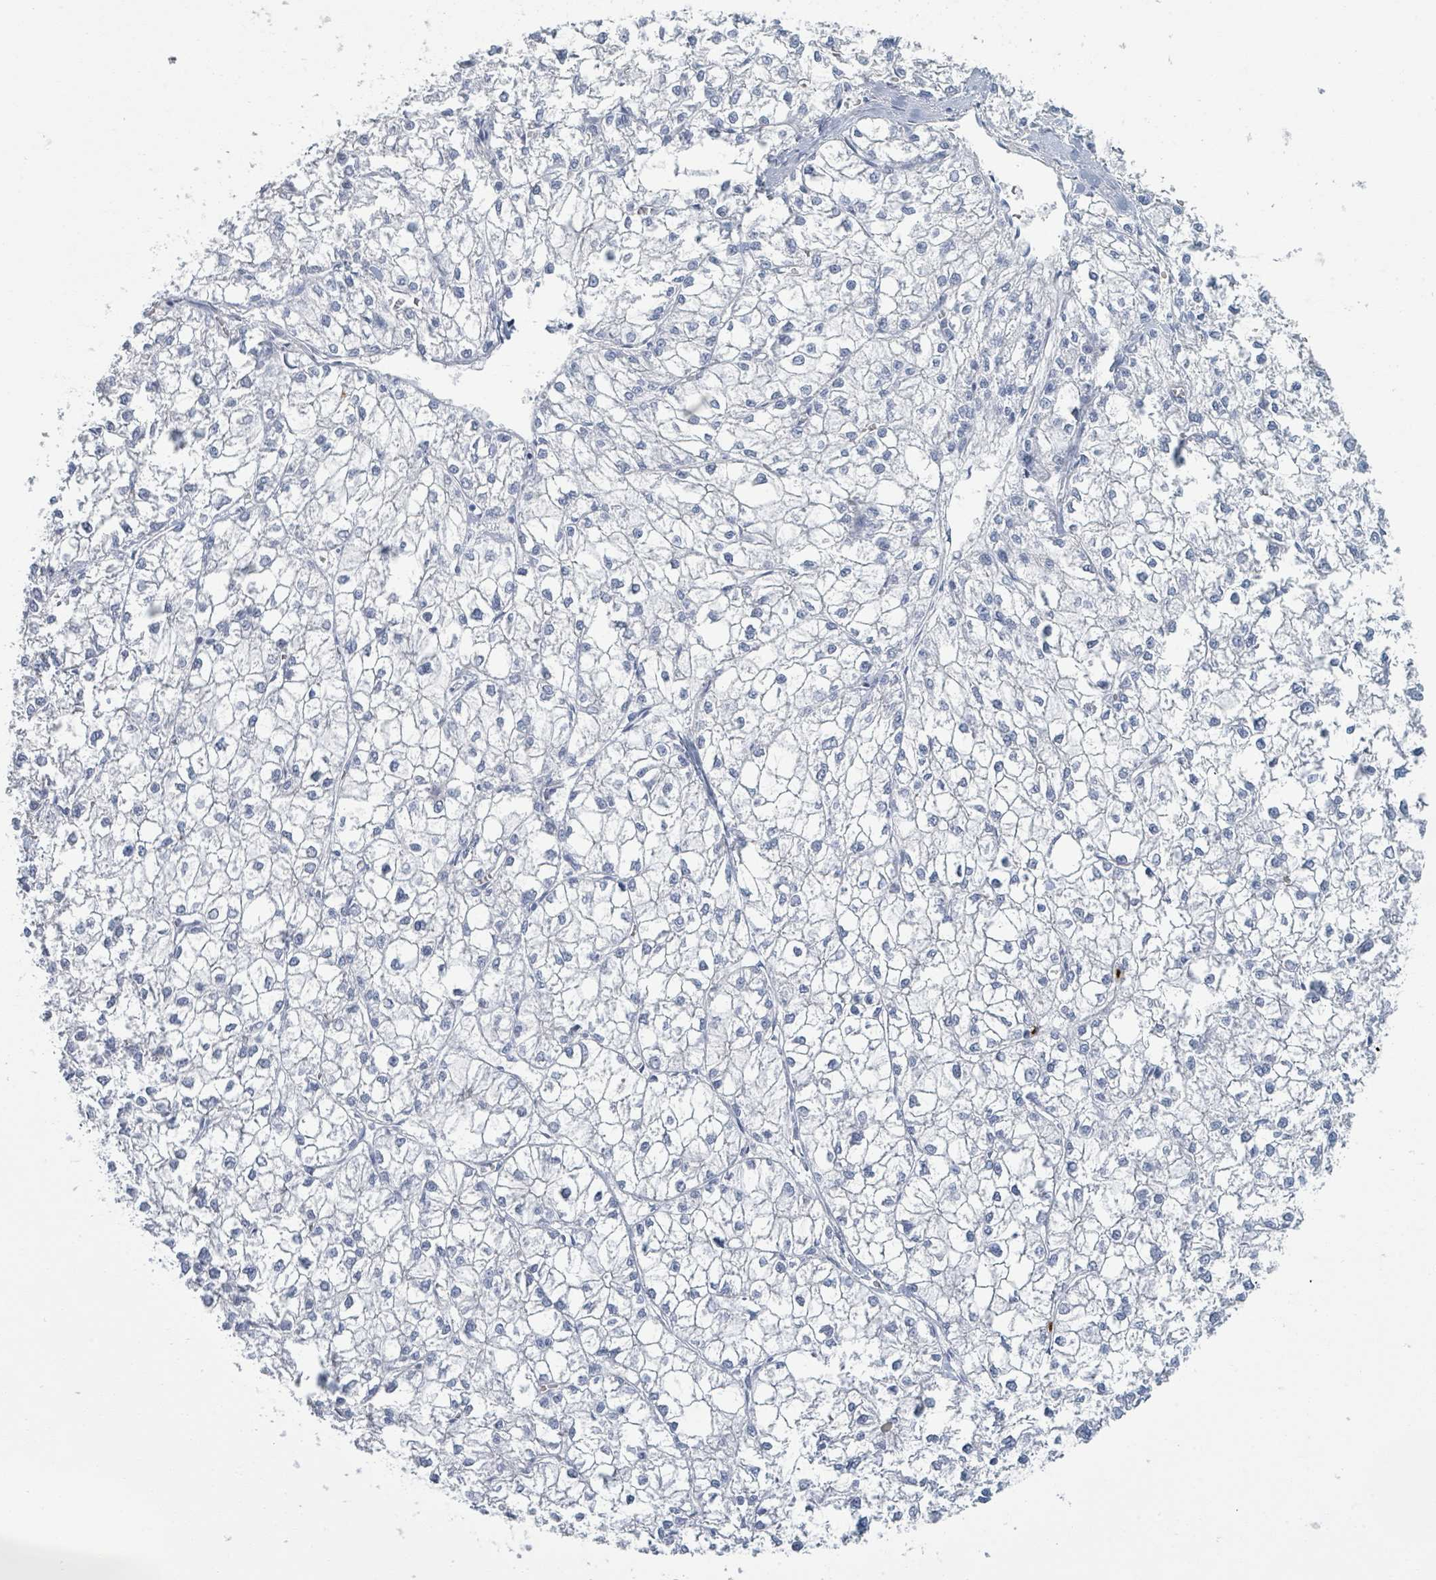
{"staining": {"intensity": "negative", "quantity": "none", "location": "none"}, "tissue": "liver cancer", "cell_type": "Tumor cells", "image_type": "cancer", "snomed": [{"axis": "morphology", "description": "Carcinoma, Hepatocellular, NOS"}, {"axis": "topography", "description": "Liver"}], "caption": "Histopathology image shows no significant protein expression in tumor cells of liver cancer (hepatocellular carcinoma). Brightfield microscopy of immunohistochemistry stained with DAB (3,3'-diaminobenzidine) (brown) and hematoxylin (blue), captured at high magnification.", "gene": "DEFA4", "patient": {"sex": "female", "age": 43}}